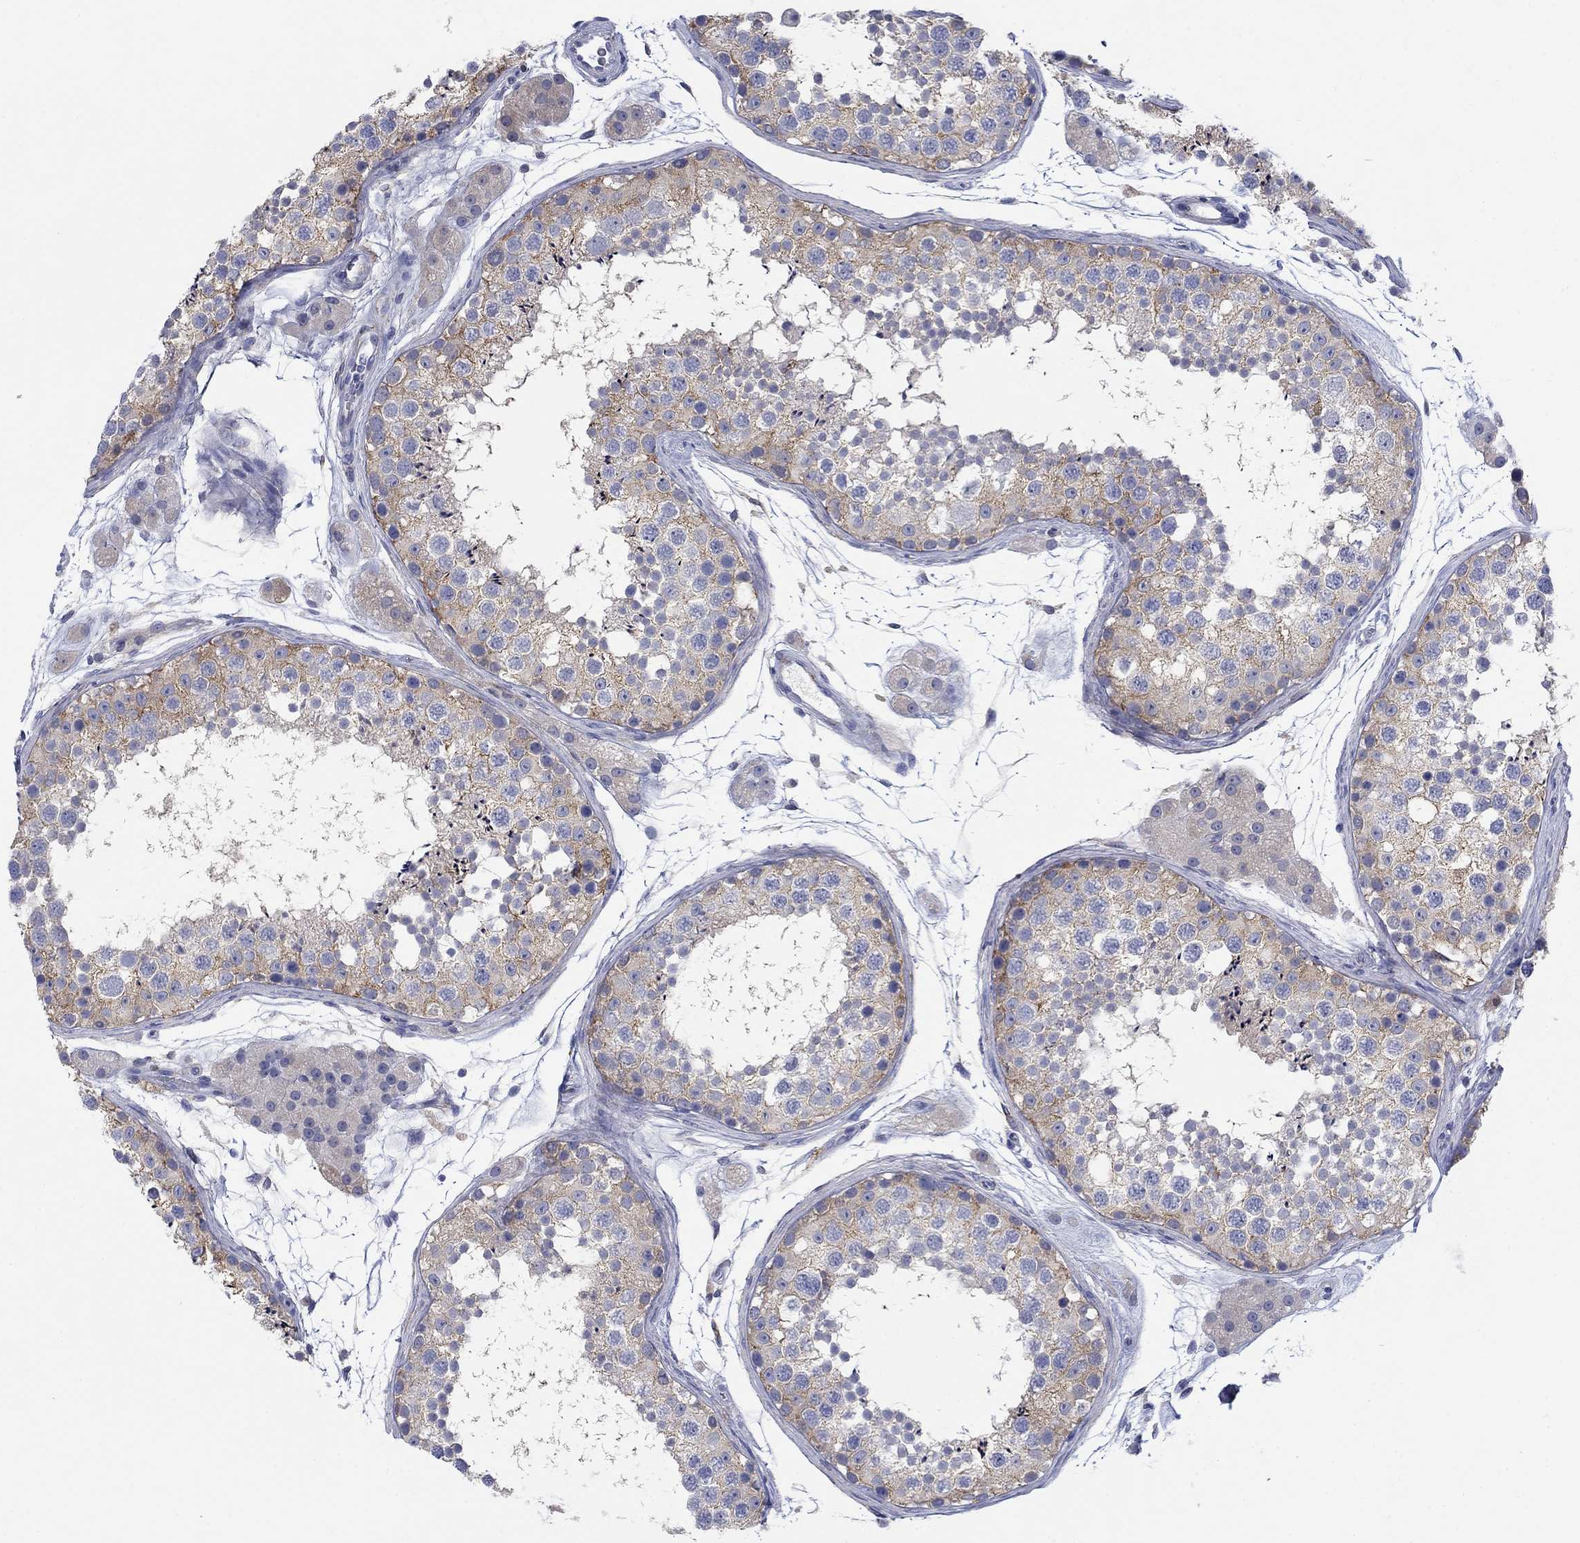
{"staining": {"intensity": "weak", "quantity": "25%-75%", "location": "cytoplasmic/membranous"}, "tissue": "testis", "cell_type": "Cells in seminiferous ducts", "image_type": "normal", "snomed": [{"axis": "morphology", "description": "Normal tissue, NOS"}, {"axis": "topography", "description": "Testis"}], "caption": "A micrograph showing weak cytoplasmic/membranous positivity in about 25%-75% of cells in seminiferous ducts in unremarkable testis, as visualized by brown immunohistochemical staining.", "gene": "PTPRZ1", "patient": {"sex": "male", "age": 41}}